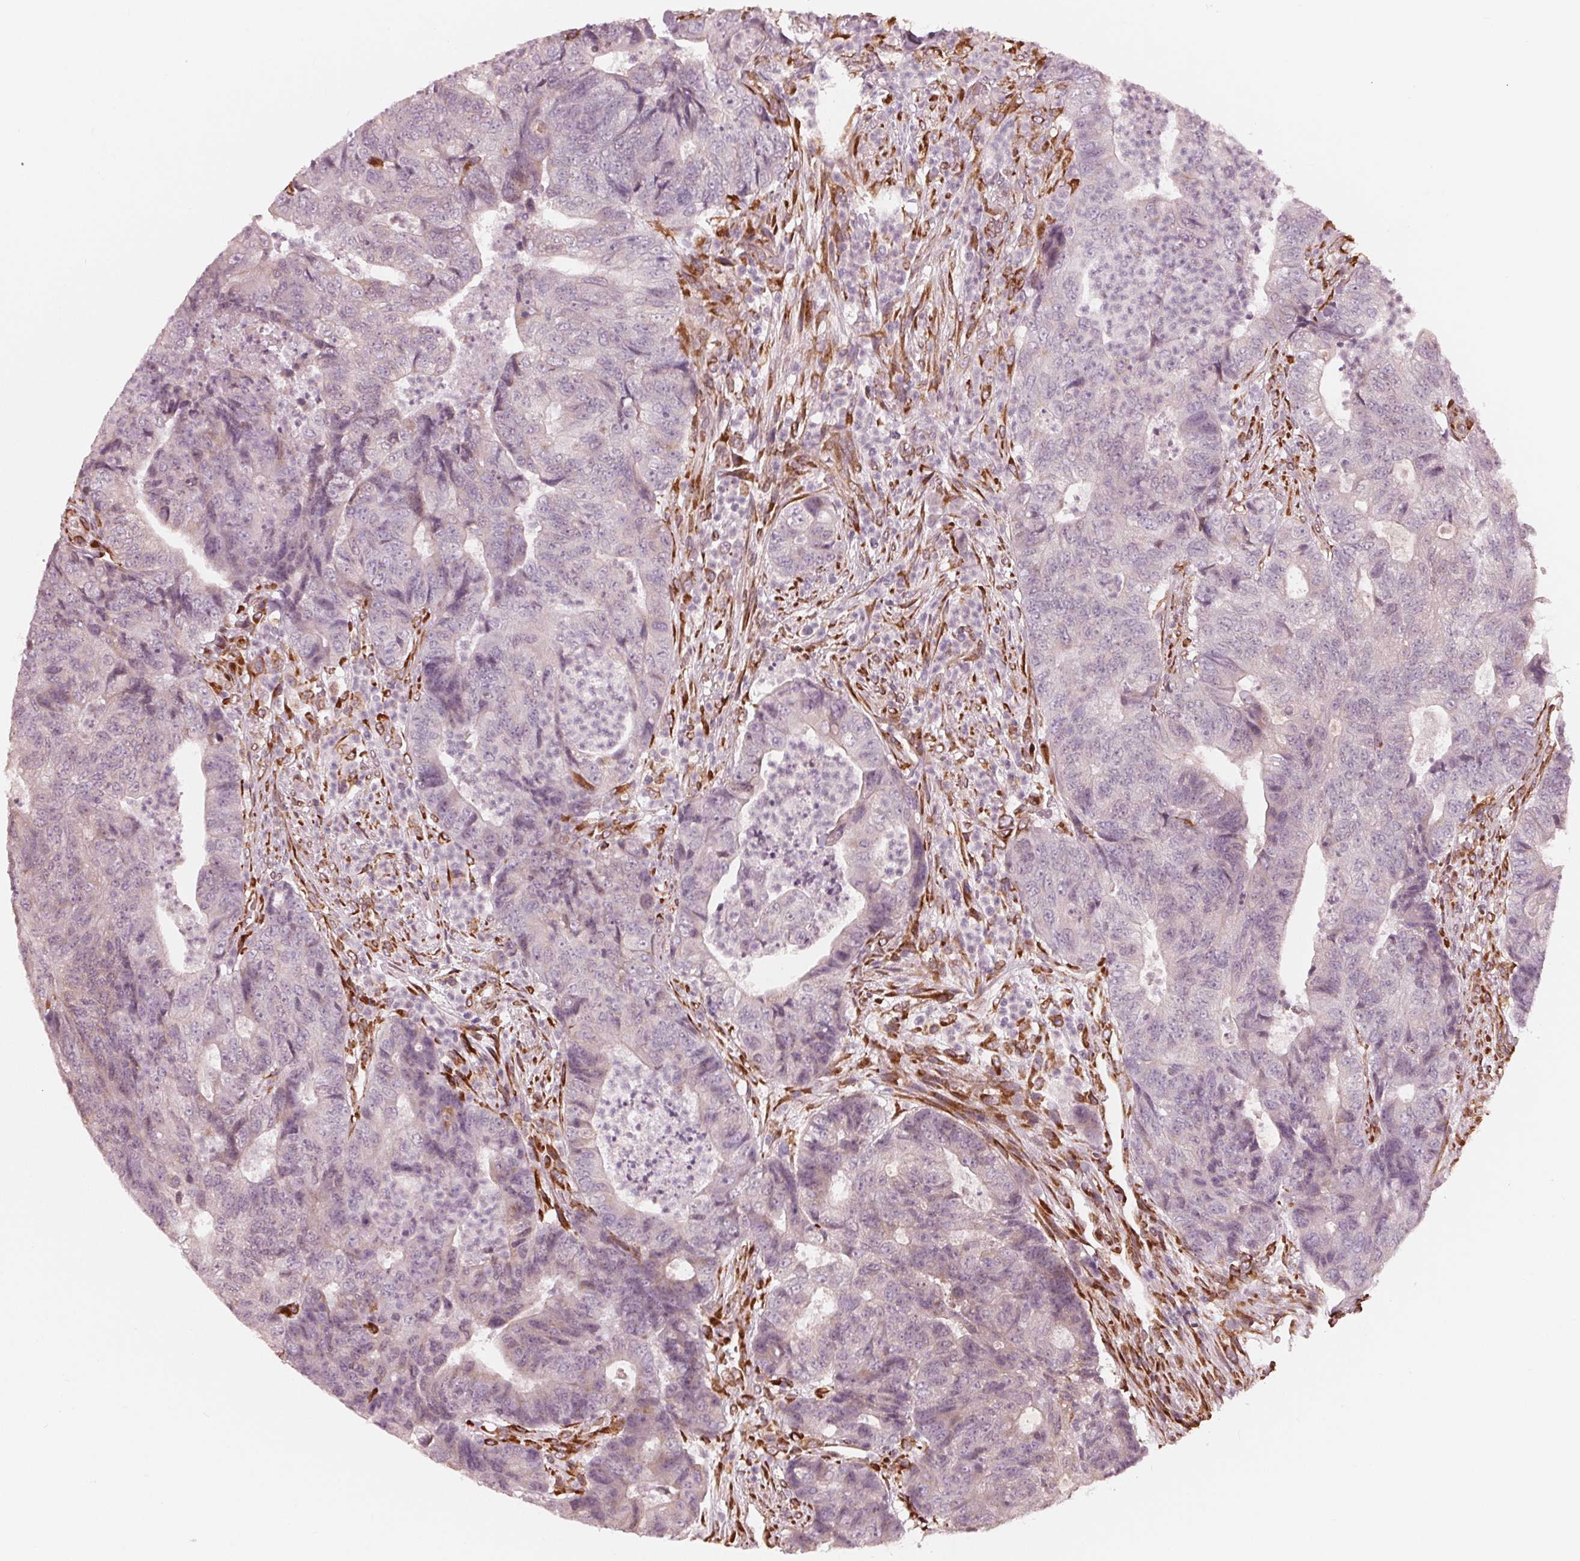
{"staining": {"intensity": "negative", "quantity": "none", "location": "none"}, "tissue": "colorectal cancer", "cell_type": "Tumor cells", "image_type": "cancer", "snomed": [{"axis": "morphology", "description": "Adenocarcinoma, NOS"}, {"axis": "topography", "description": "Colon"}], "caption": "Tumor cells are negative for brown protein staining in adenocarcinoma (colorectal).", "gene": "IKBIP", "patient": {"sex": "female", "age": 48}}